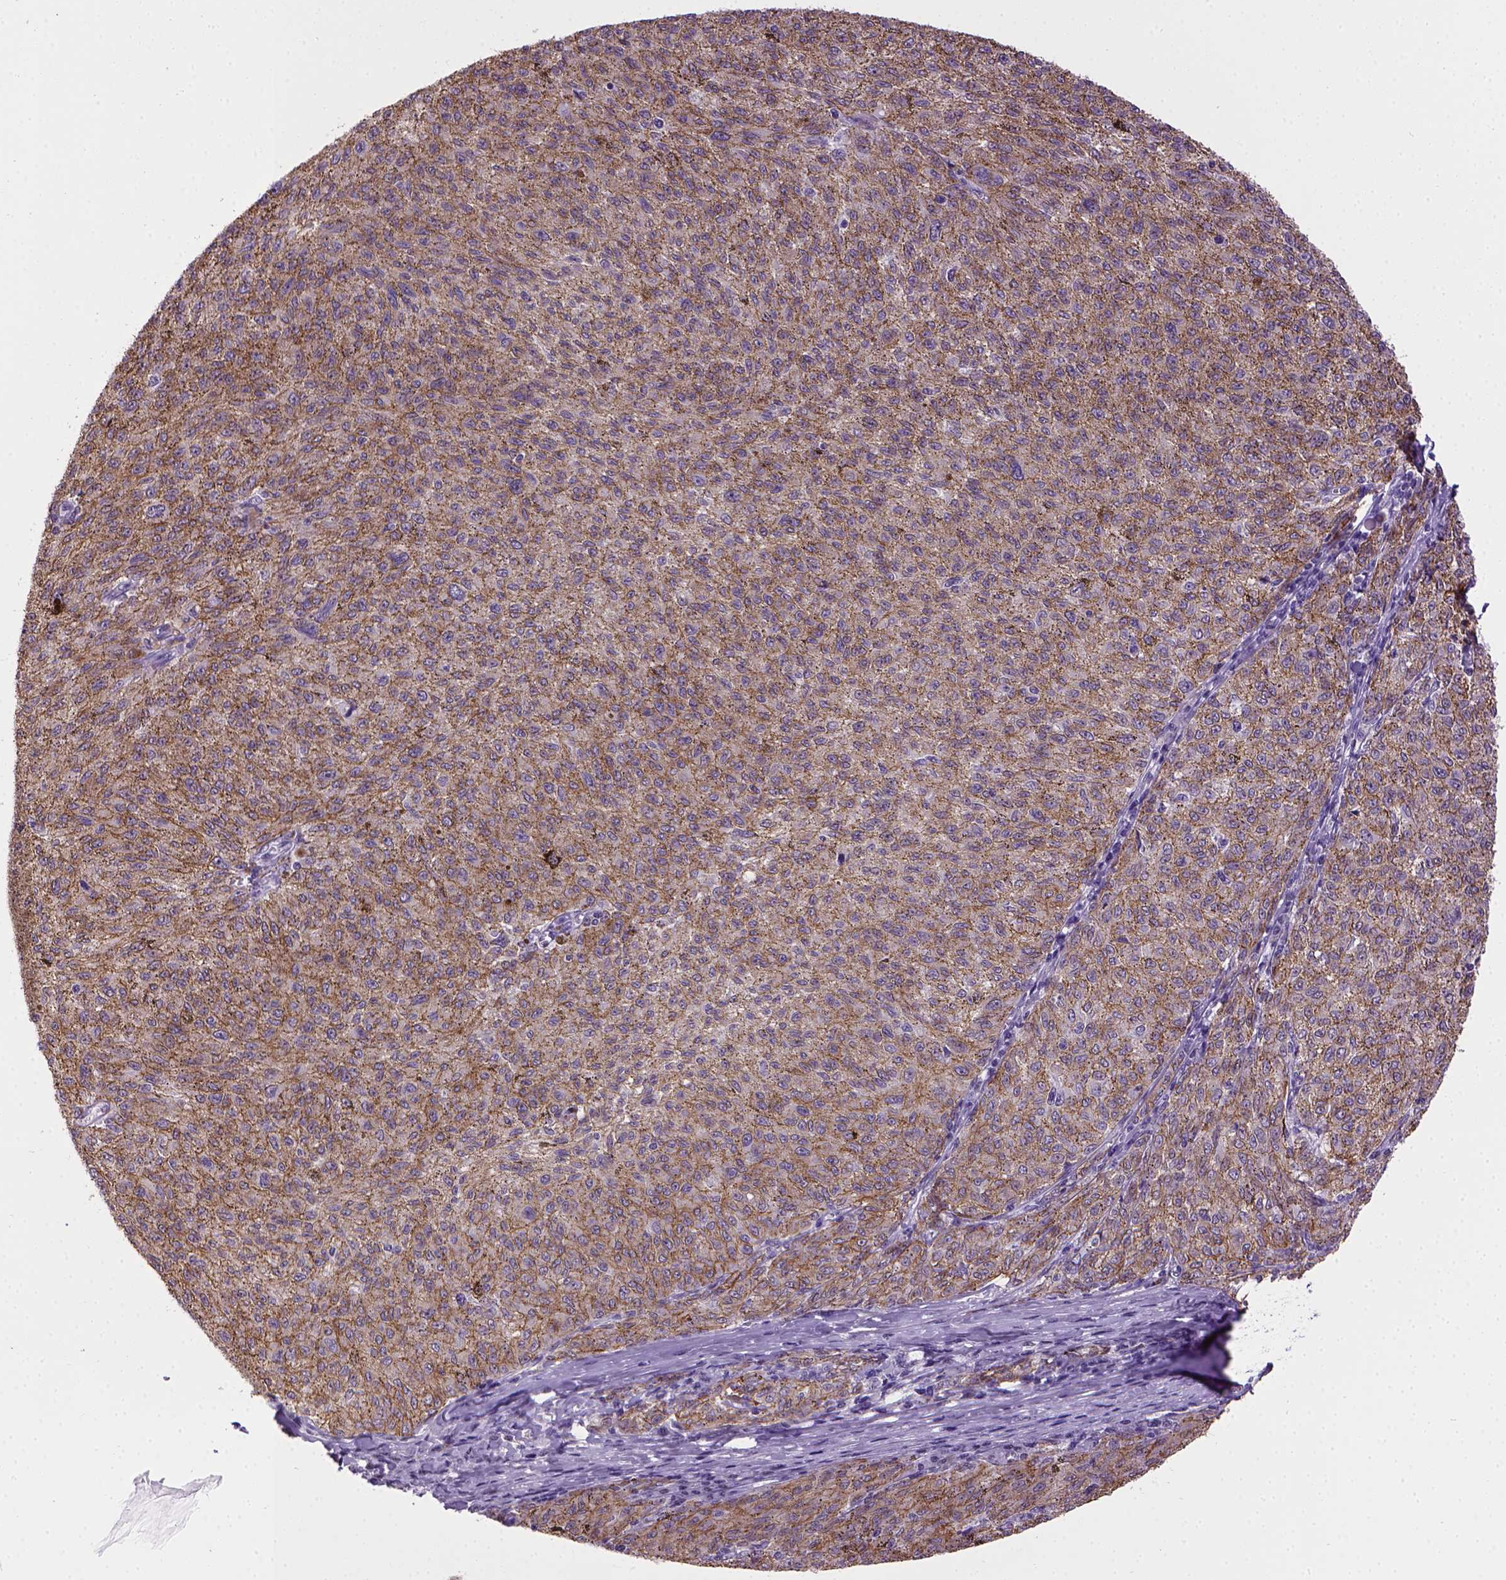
{"staining": {"intensity": "moderate", "quantity": ">75%", "location": "cytoplasmic/membranous"}, "tissue": "melanoma", "cell_type": "Tumor cells", "image_type": "cancer", "snomed": [{"axis": "morphology", "description": "Malignant melanoma, NOS"}, {"axis": "topography", "description": "Skin"}], "caption": "Tumor cells show moderate cytoplasmic/membranous staining in about >75% of cells in melanoma.", "gene": "CDH1", "patient": {"sex": "female", "age": 72}}